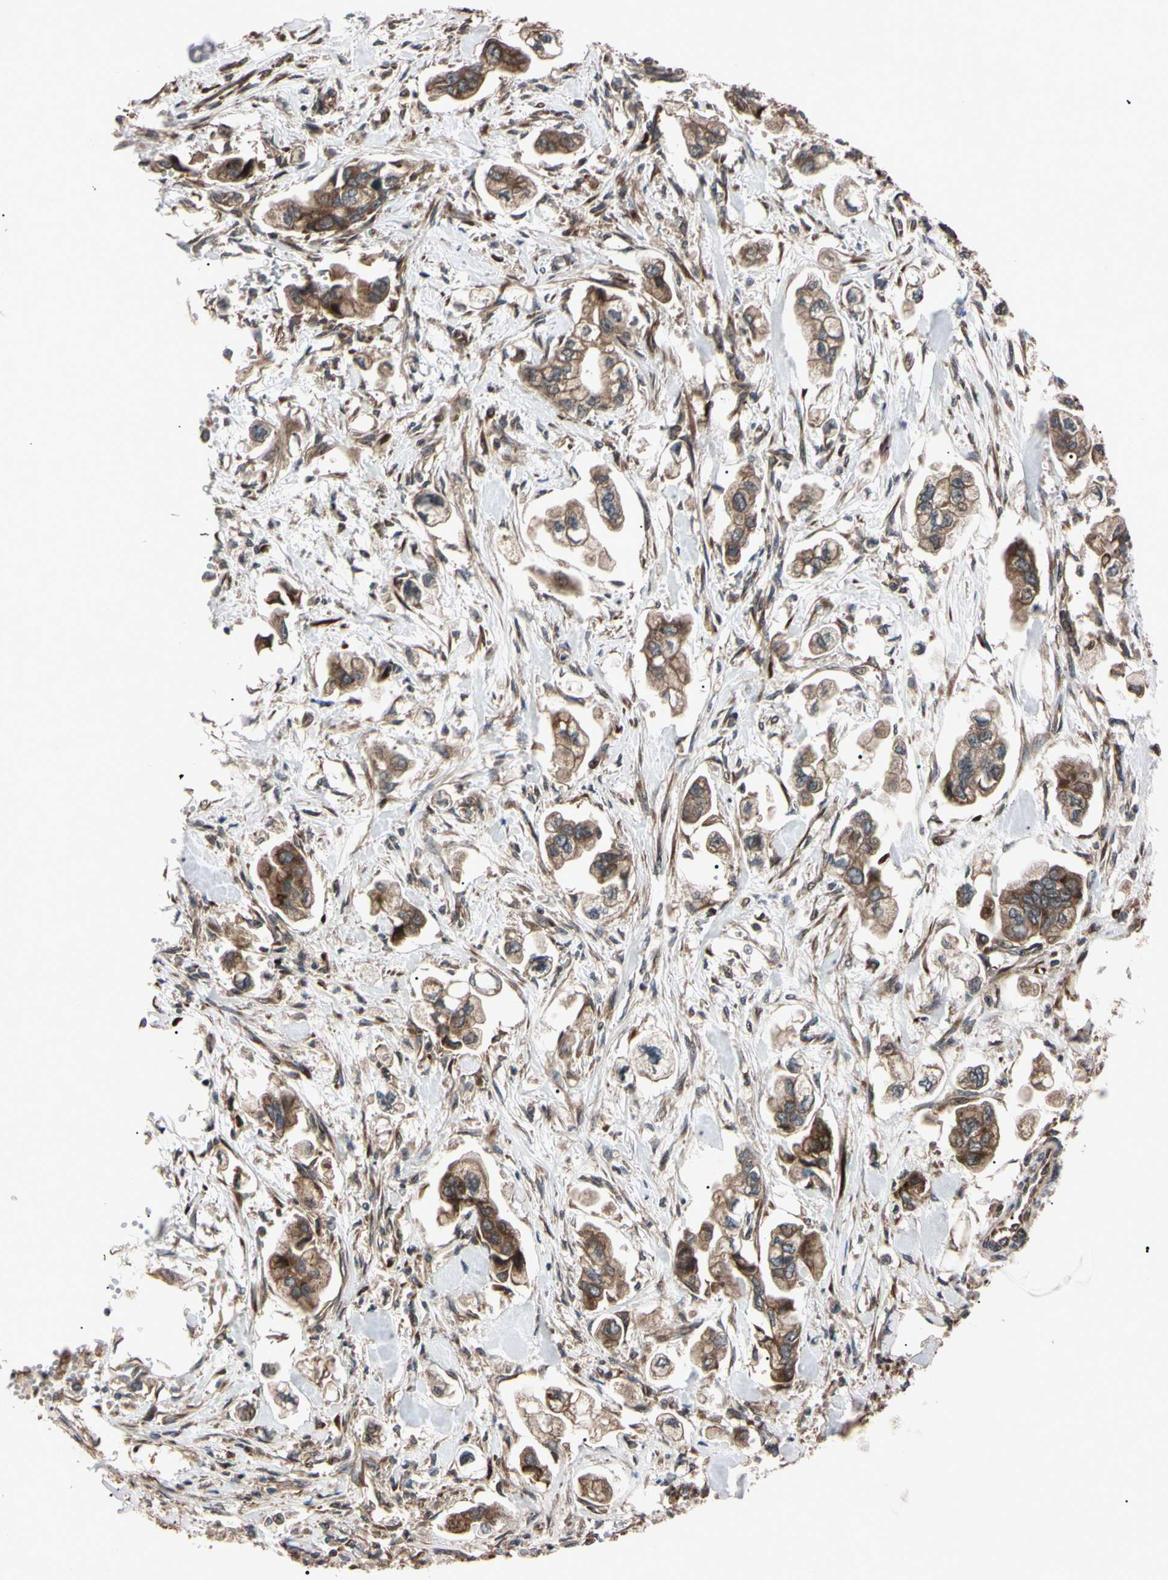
{"staining": {"intensity": "strong", "quantity": ">75%", "location": "cytoplasmic/membranous"}, "tissue": "stomach cancer", "cell_type": "Tumor cells", "image_type": "cancer", "snomed": [{"axis": "morphology", "description": "Adenocarcinoma, NOS"}, {"axis": "topography", "description": "Stomach"}], "caption": "A high-resolution micrograph shows IHC staining of stomach cancer (adenocarcinoma), which displays strong cytoplasmic/membranous expression in approximately >75% of tumor cells.", "gene": "GUCY1B1", "patient": {"sex": "male", "age": 62}}